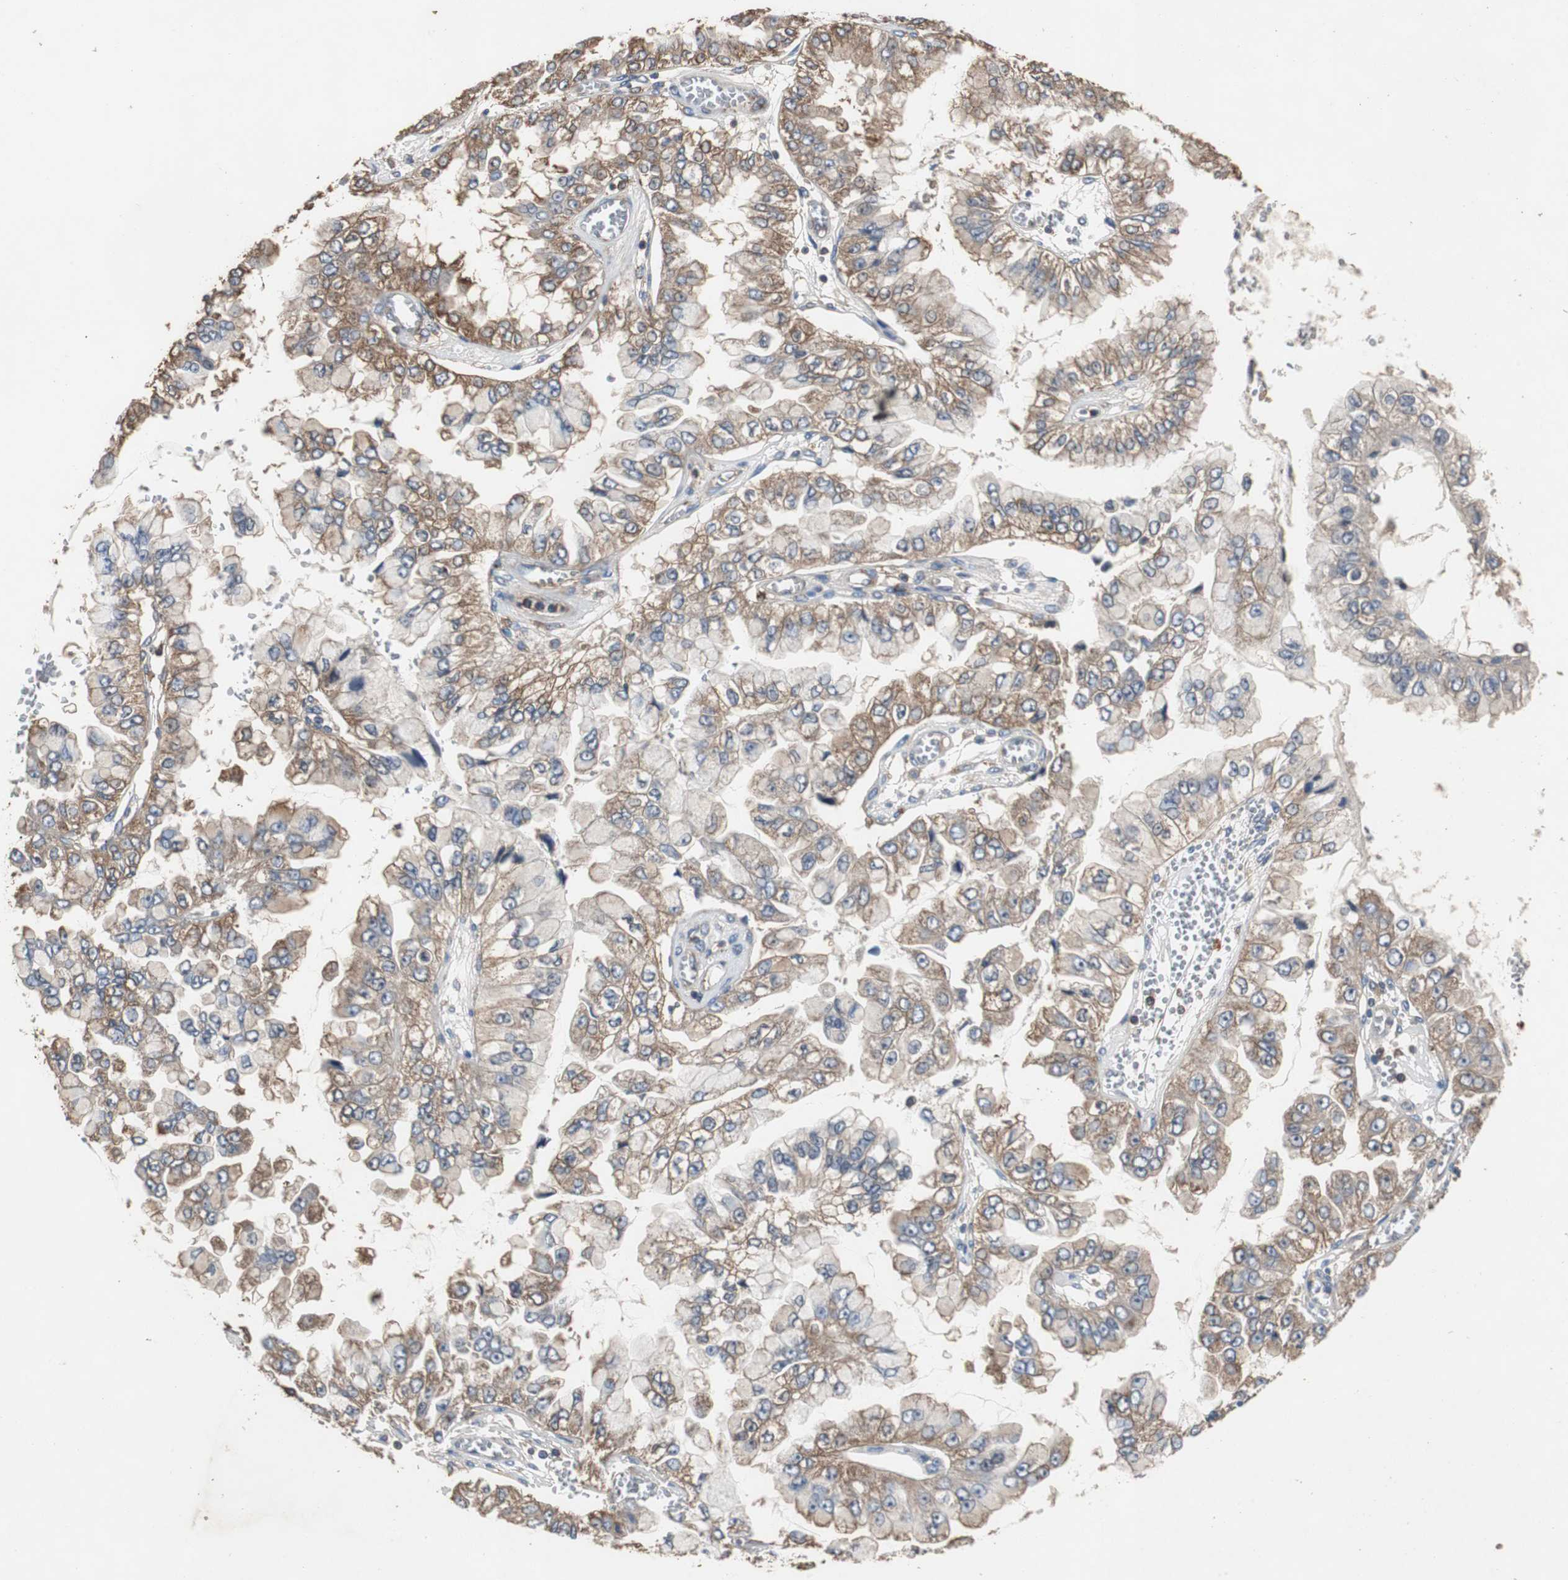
{"staining": {"intensity": "moderate", "quantity": "25%-75%", "location": "cytoplasmic/membranous"}, "tissue": "liver cancer", "cell_type": "Tumor cells", "image_type": "cancer", "snomed": [{"axis": "morphology", "description": "Cholangiocarcinoma"}, {"axis": "topography", "description": "Liver"}], "caption": "Cholangiocarcinoma (liver) stained with a protein marker displays moderate staining in tumor cells.", "gene": "TNFRSF14", "patient": {"sex": "female", "age": 79}}